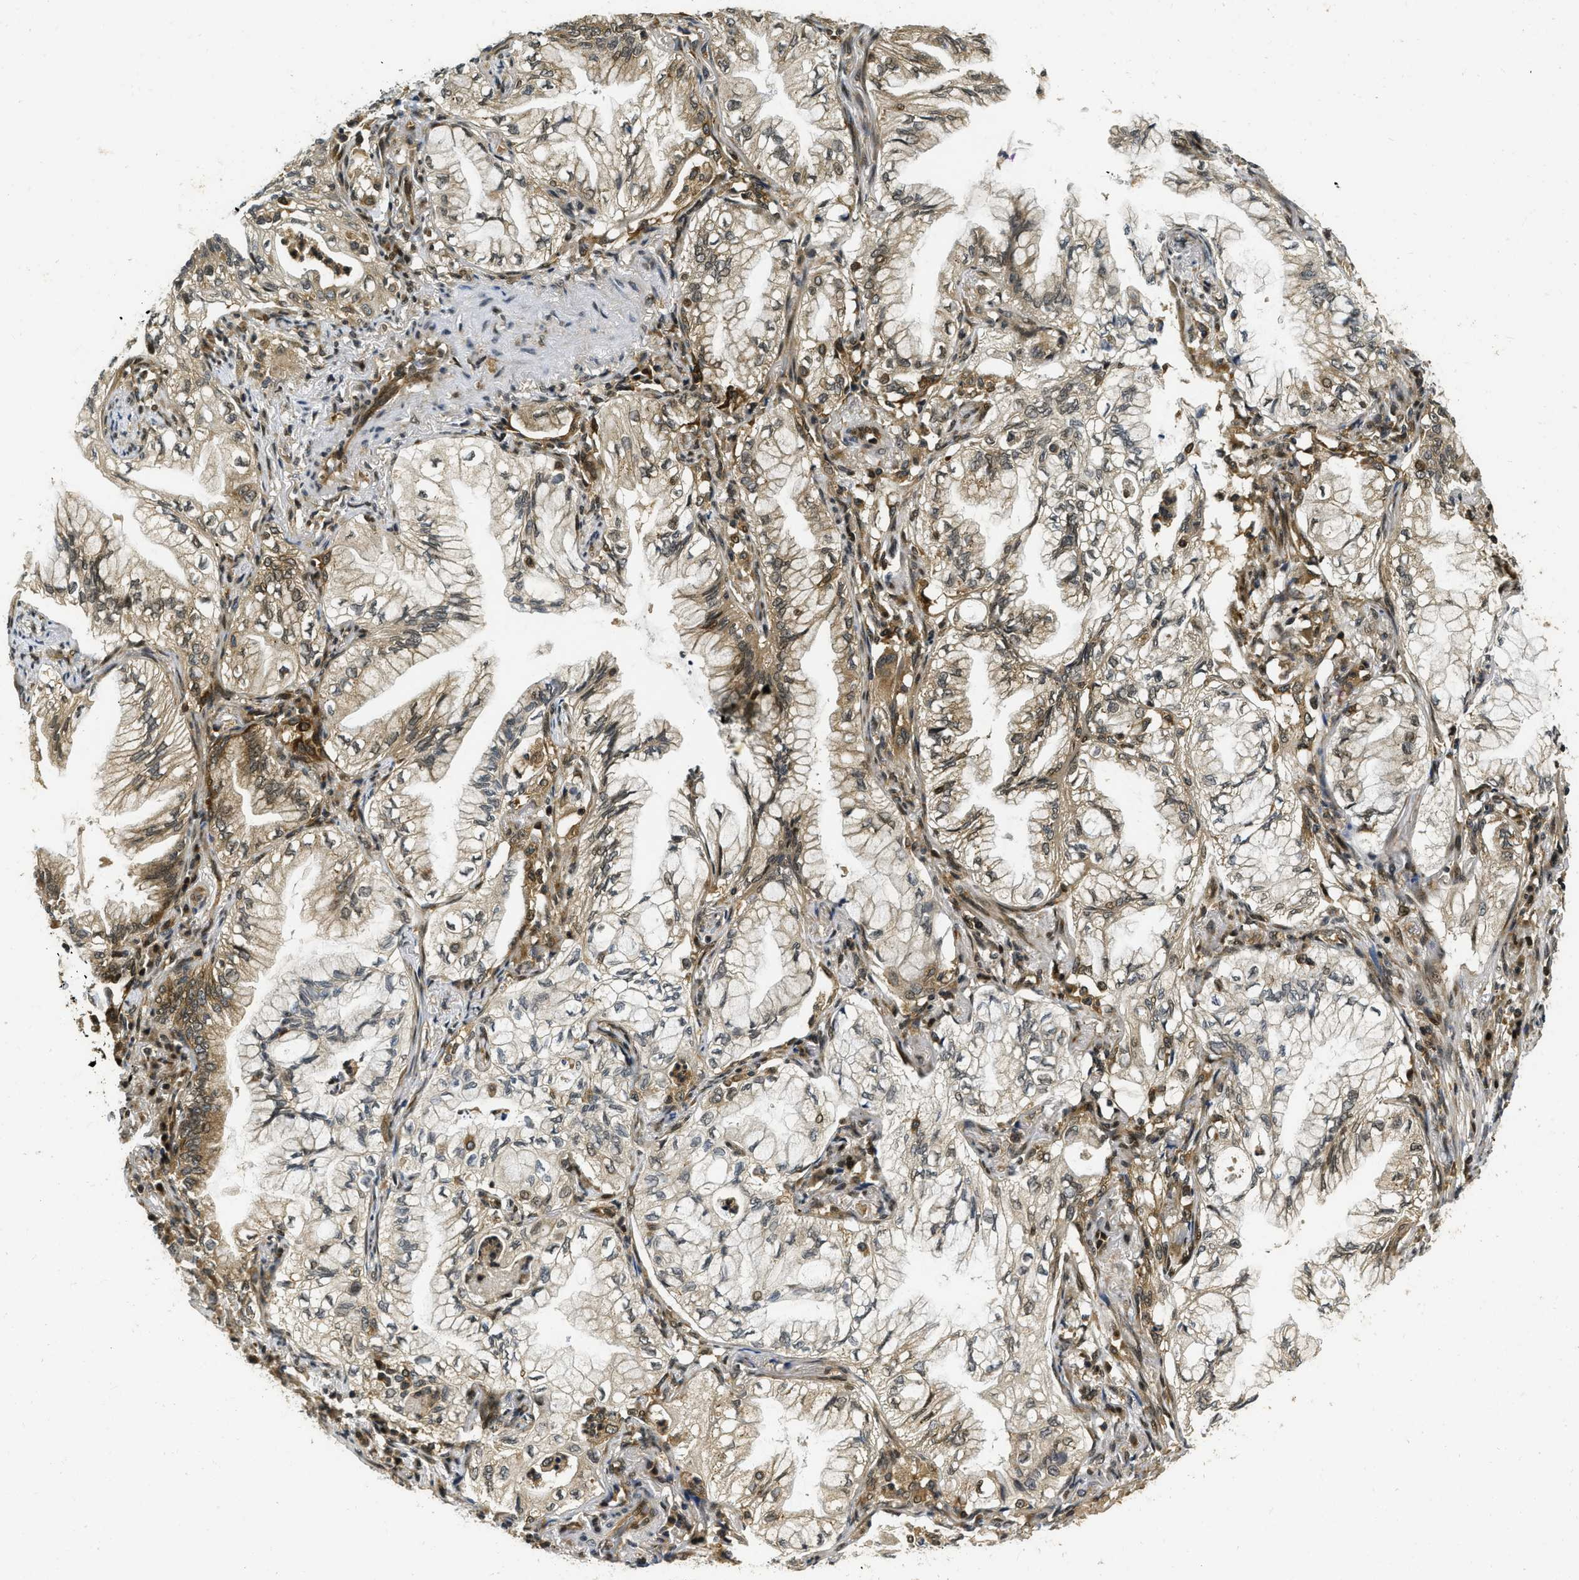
{"staining": {"intensity": "moderate", "quantity": "25%-75%", "location": "cytoplasmic/membranous"}, "tissue": "lung cancer", "cell_type": "Tumor cells", "image_type": "cancer", "snomed": [{"axis": "morphology", "description": "Adenocarcinoma, NOS"}, {"axis": "topography", "description": "Lung"}], "caption": "An image of human lung cancer stained for a protein exhibits moderate cytoplasmic/membranous brown staining in tumor cells.", "gene": "ADSL", "patient": {"sex": "female", "age": 70}}